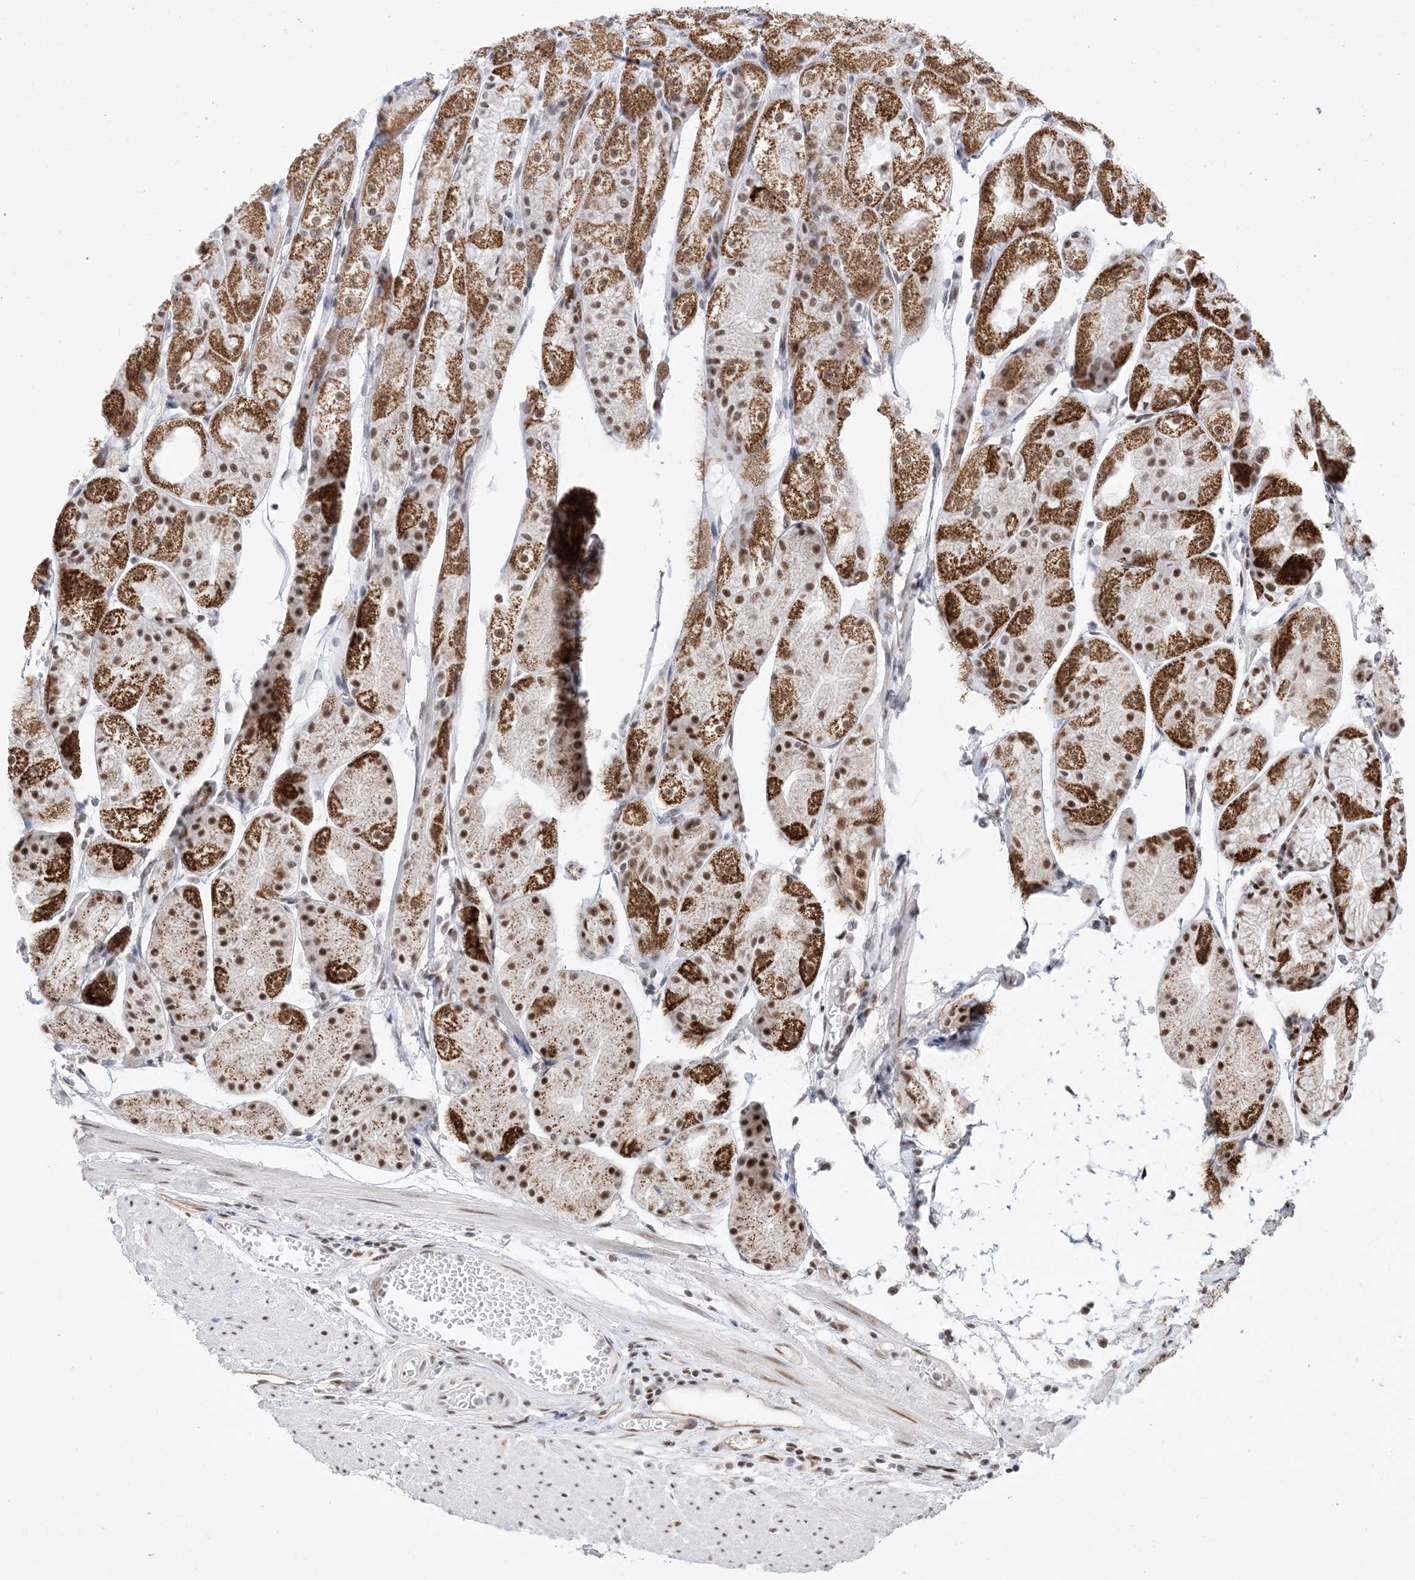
{"staining": {"intensity": "strong", "quantity": ">75%", "location": "cytoplasmic/membranous,nuclear"}, "tissue": "stomach", "cell_type": "Glandular cells", "image_type": "normal", "snomed": [{"axis": "morphology", "description": "Normal tissue, NOS"}, {"axis": "topography", "description": "Stomach, upper"}], "caption": "Stomach stained for a protein (brown) exhibits strong cytoplasmic/membranous,nuclear positive positivity in approximately >75% of glandular cells.", "gene": "SF3A3", "patient": {"sex": "male", "age": 72}}